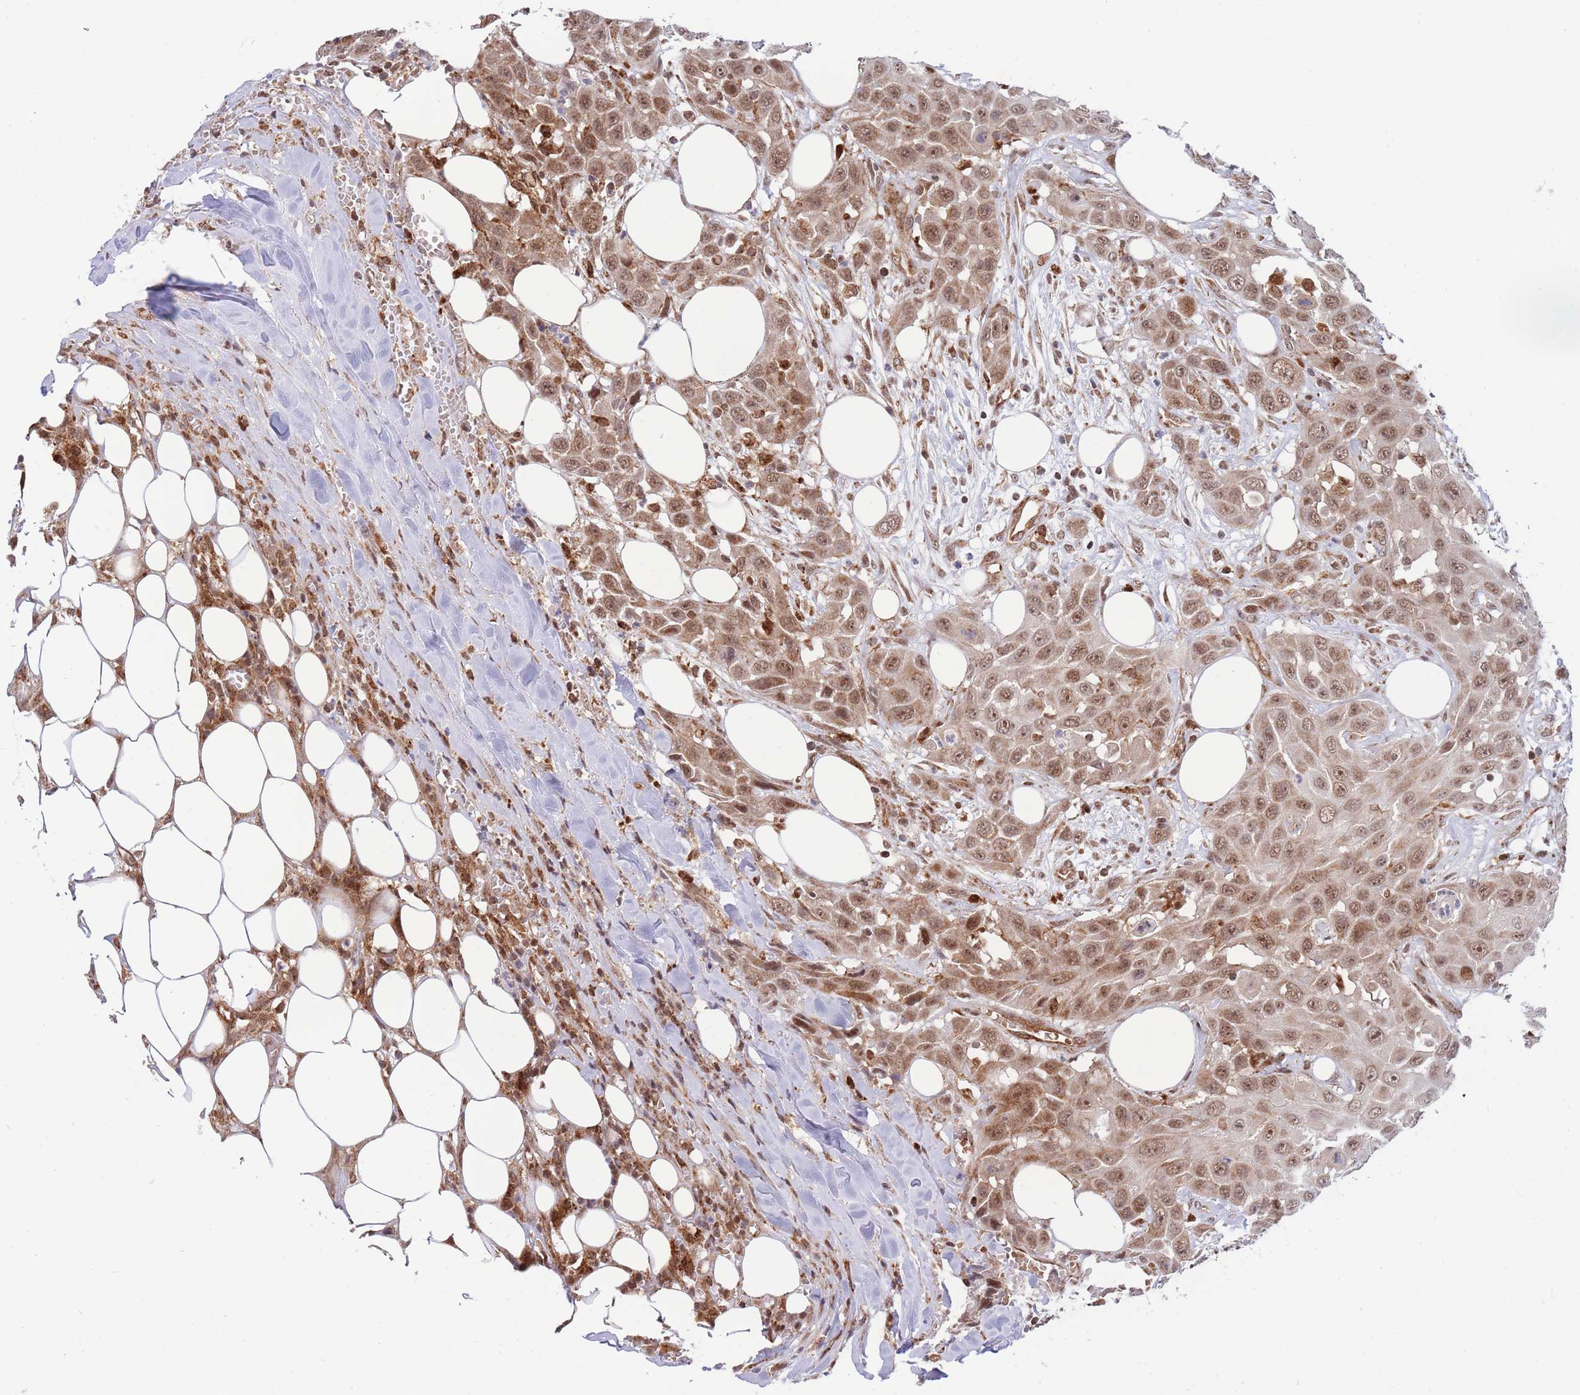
{"staining": {"intensity": "moderate", "quantity": ">75%", "location": "nuclear"}, "tissue": "head and neck cancer", "cell_type": "Tumor cells", "image_type": "cancer", "snomed": [{"axis": "morphology", "description": "Squamous cell carcinoma, NOS"}, {"axis": "topography", "description": "Head-Neck"}], "caption": "This is a histology image of IHC staining of squamous cell carcinoma (head and neck), which shows moderate expression in the nuclear of tumor cells.", "gene": "BOD1L1", "patient": {"sex": "male", "age": 81}}